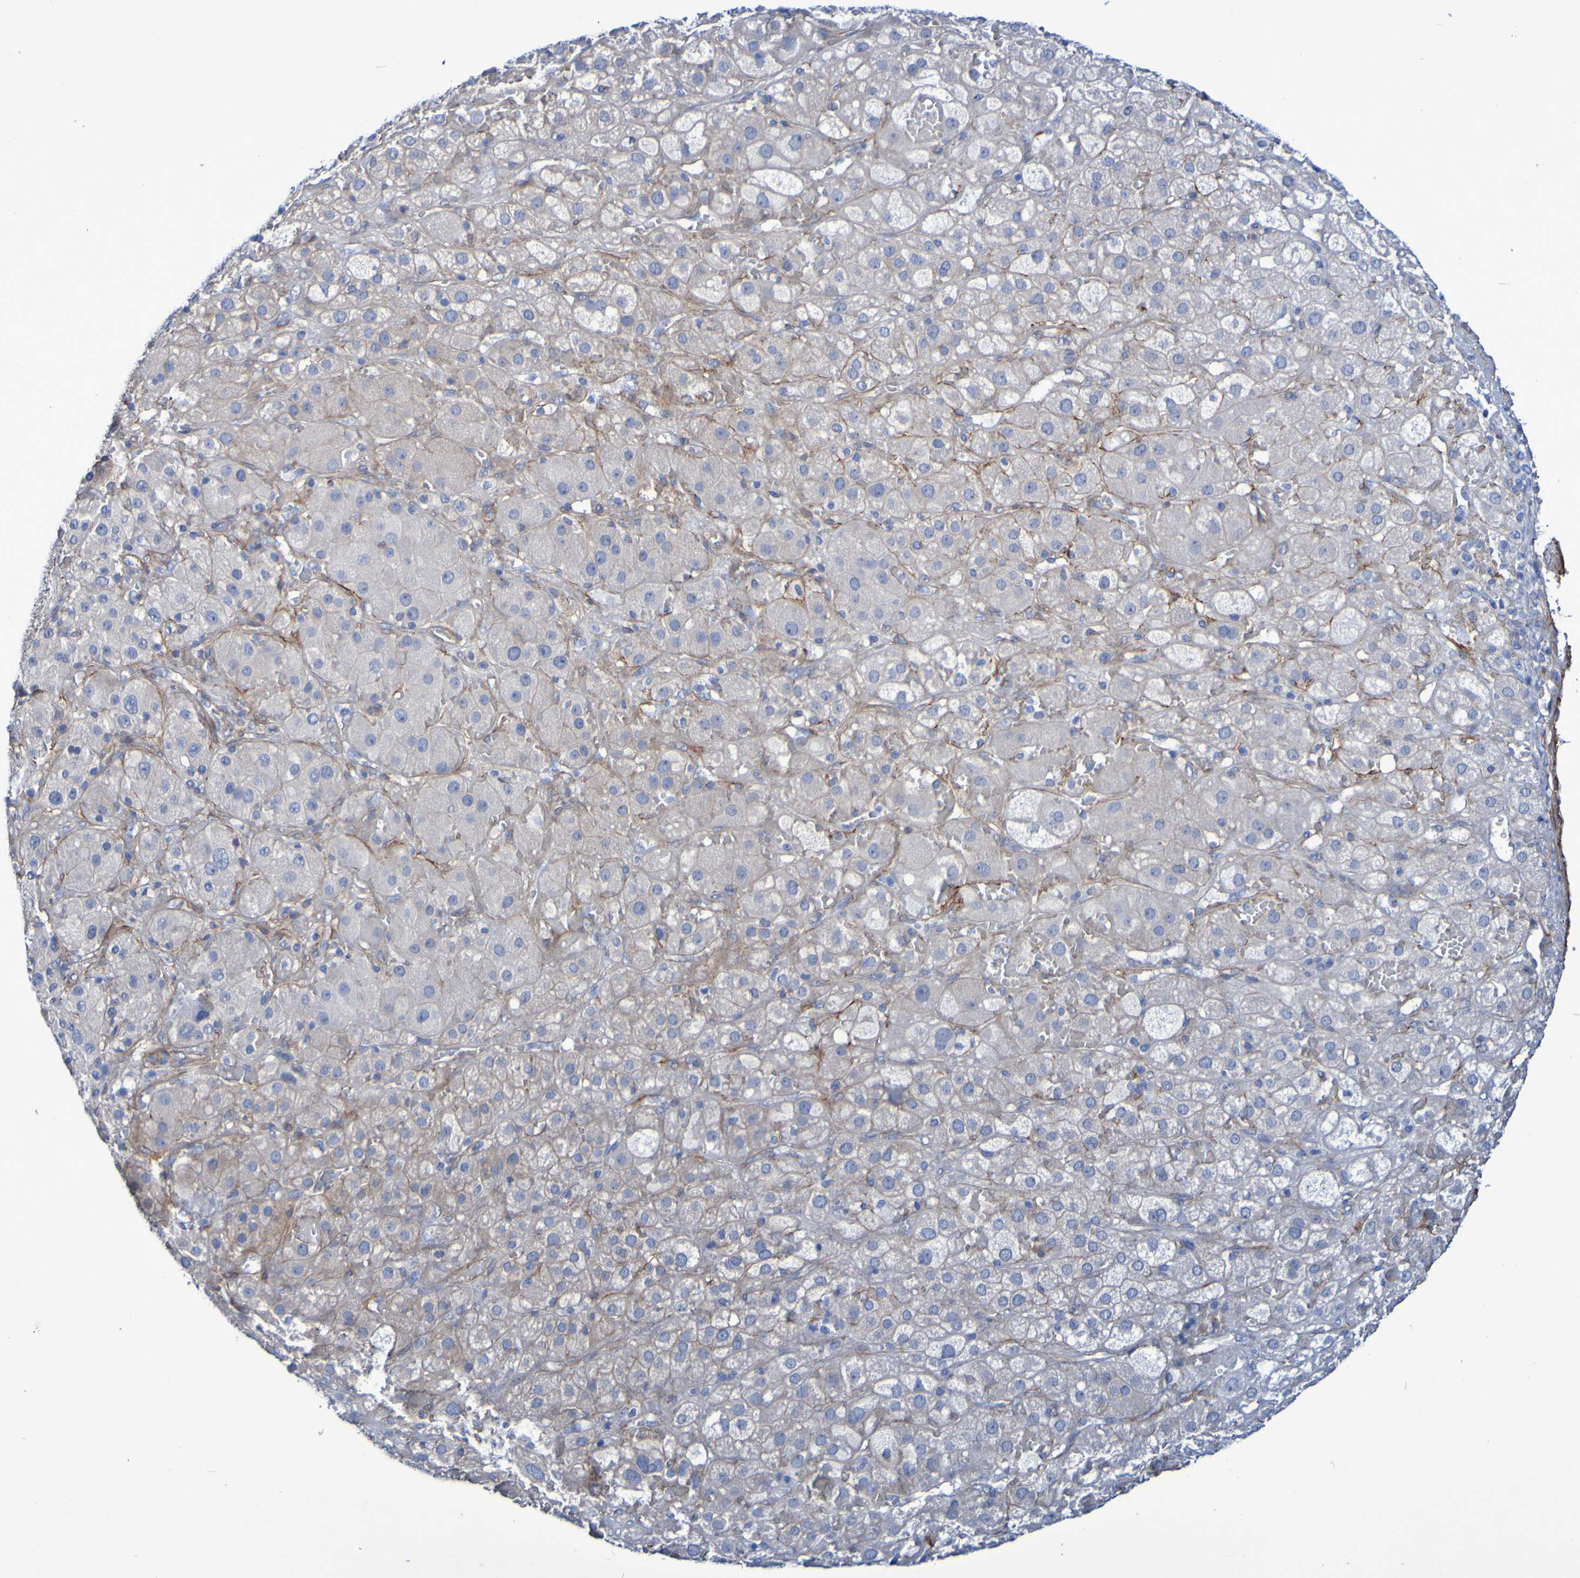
{"staining": {"intensity": "weak", "quantity": "<25%", "location": "cytoplasmic/membranous"}, "tissue": "adrenal gland", "cell_type": "Glandular cells", "image_type": "normal", "snomed": [{"axis": "morphology", "description": "Normal tissue, NOS"}, {"axis": "topography", "description": "Adrenal gland"}], "caption": "Immunohistochemistry histopathology image of unremarkable human adrenal gland stained for a protein (brown), which shows no expression in glandular cells.", "gene": "LPP", "patient": {"sex": "female", "age": 47}}